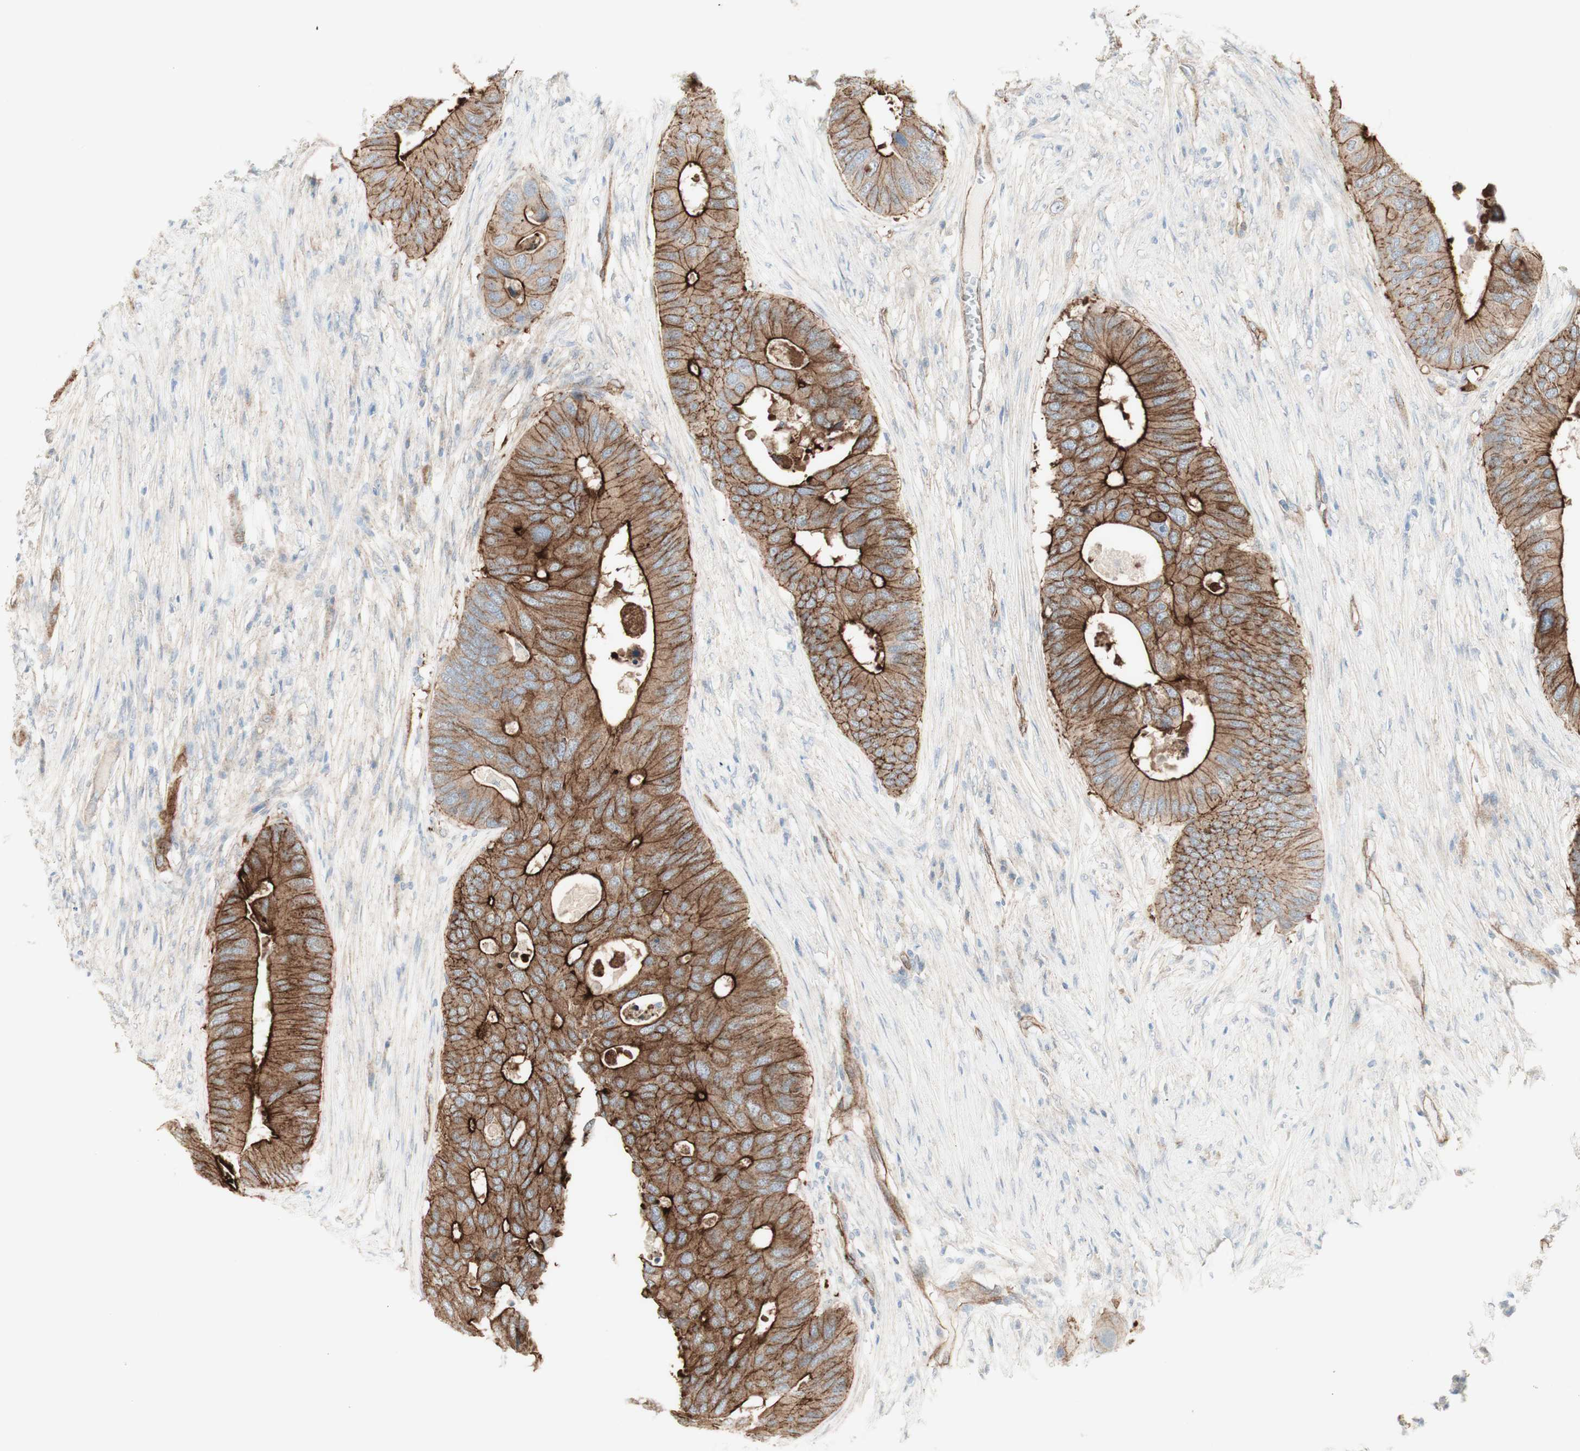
{"staining": {"intensity": "strong", "quantity": "25%-75%", "location": "cytoplasmic/membranous"}, "tissue": "colorectal cancer", "cell_type": "Tumor cells", "image_type": "cancer", "snomed": [{"axis": "morphology", "description": "Adenocarcinoma, NOS"}, {"axis": "topography", "description": "Colon"}], "caption": "Adenocarcinoma (colorectal) stained with DAB IHC displays high levels of strong cytoplasmic/membranous staining in about 25%-75% of tumor cells.", "gene": "MYO6", "patient": {"sex": "male", "age": 71}}